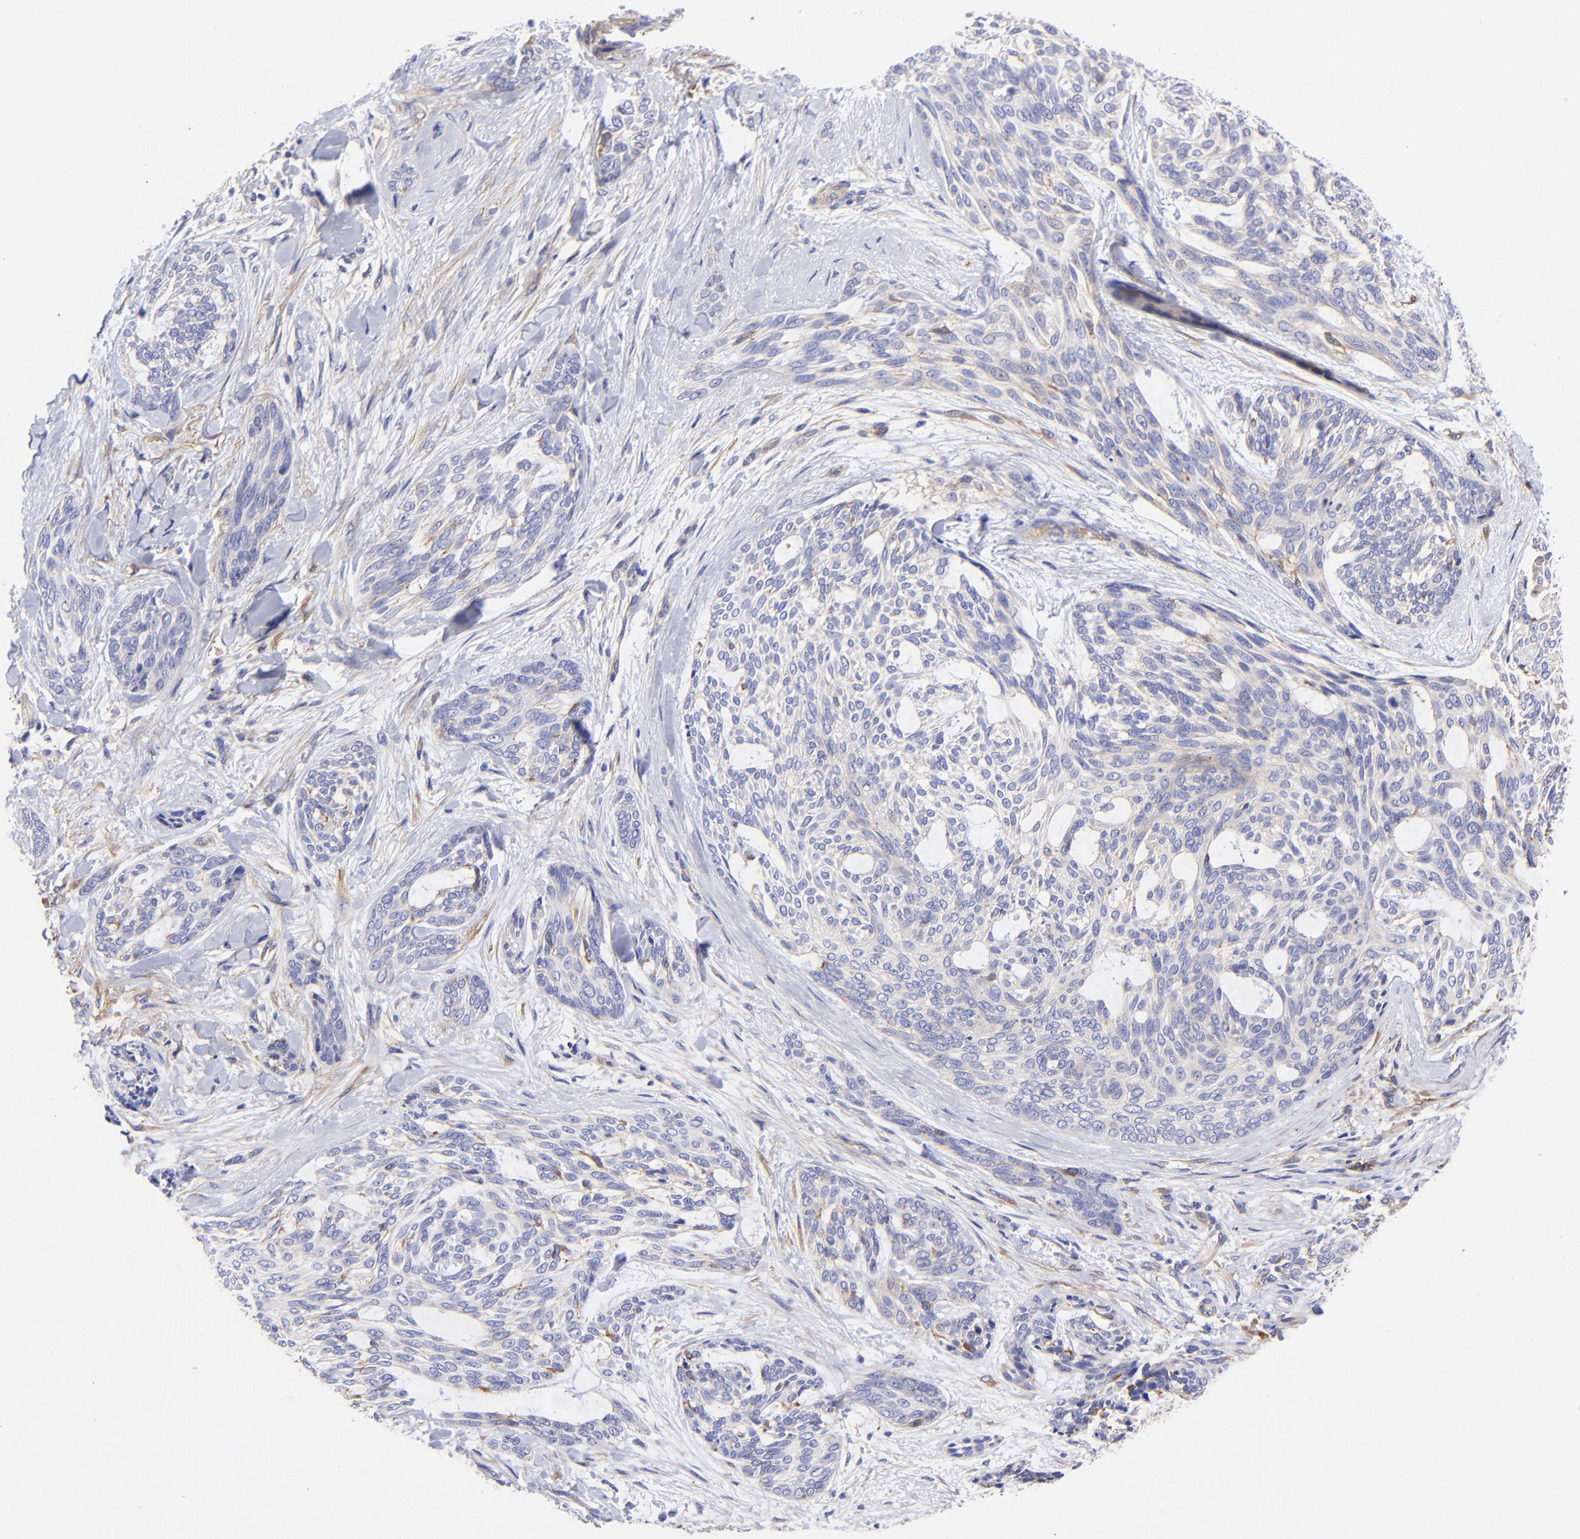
{"staining": {"intensity": "weak", "quantity": "25%-75%", "location": "cytoplasmic/membranous"}, "tissue": "skin cancer", "cell_type": "Tumor cells", "image_type": "cancer", "snomed": [{"axis": "morphology", "description": "Normal tissue, NOS"}, {"axis": "morphology", "description": "Basal cell carcinoma"}, {"axis": "topography", "description": "Skin"}], "caption": "A brown stain labels weak cytoplasmic/membranous staining of a protein in basal cell carcinoma (skin) tumor cells.", "gene": "PPFIBP1", "patient": {"sex": "female", "age": 71}}